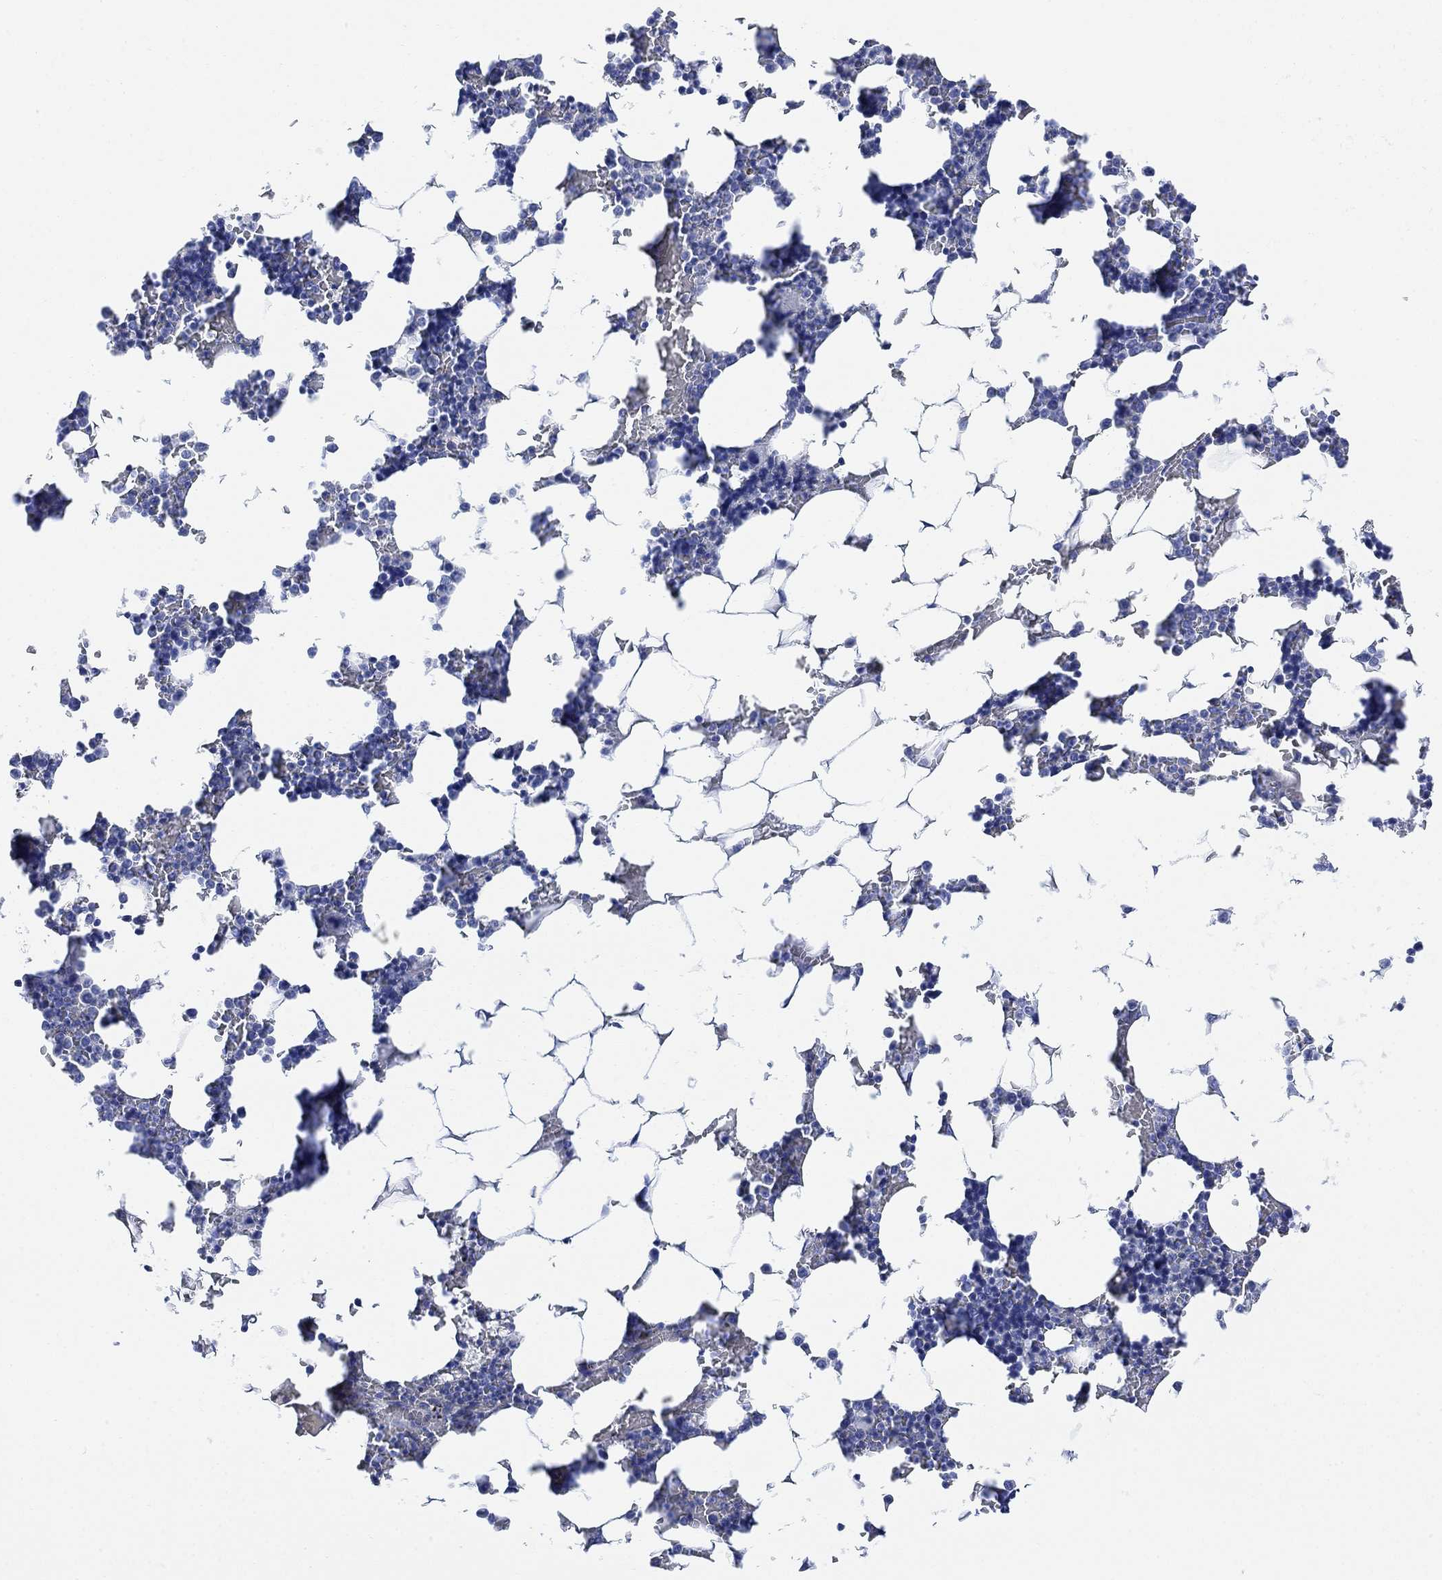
{"staining": {"intensity": "negative", "quantity": "none", "location": "none"}, "tissue": "bone marrow", "cell_type": "Hematopoietic cells", "image_type": "normal", "snomed": [{"axis": "morphology", "description": "Normal tissue, NOS"}, {"axis": "topography", "description": "Bone marrow"}], "caption": "High power microscopy image of an IHC micrograph of unremarkable bone marrow, revealing no significant positivity in hematopoietic cells.", "gene": "TLDC2", "patient": {"sex": "male", "age": 51}}